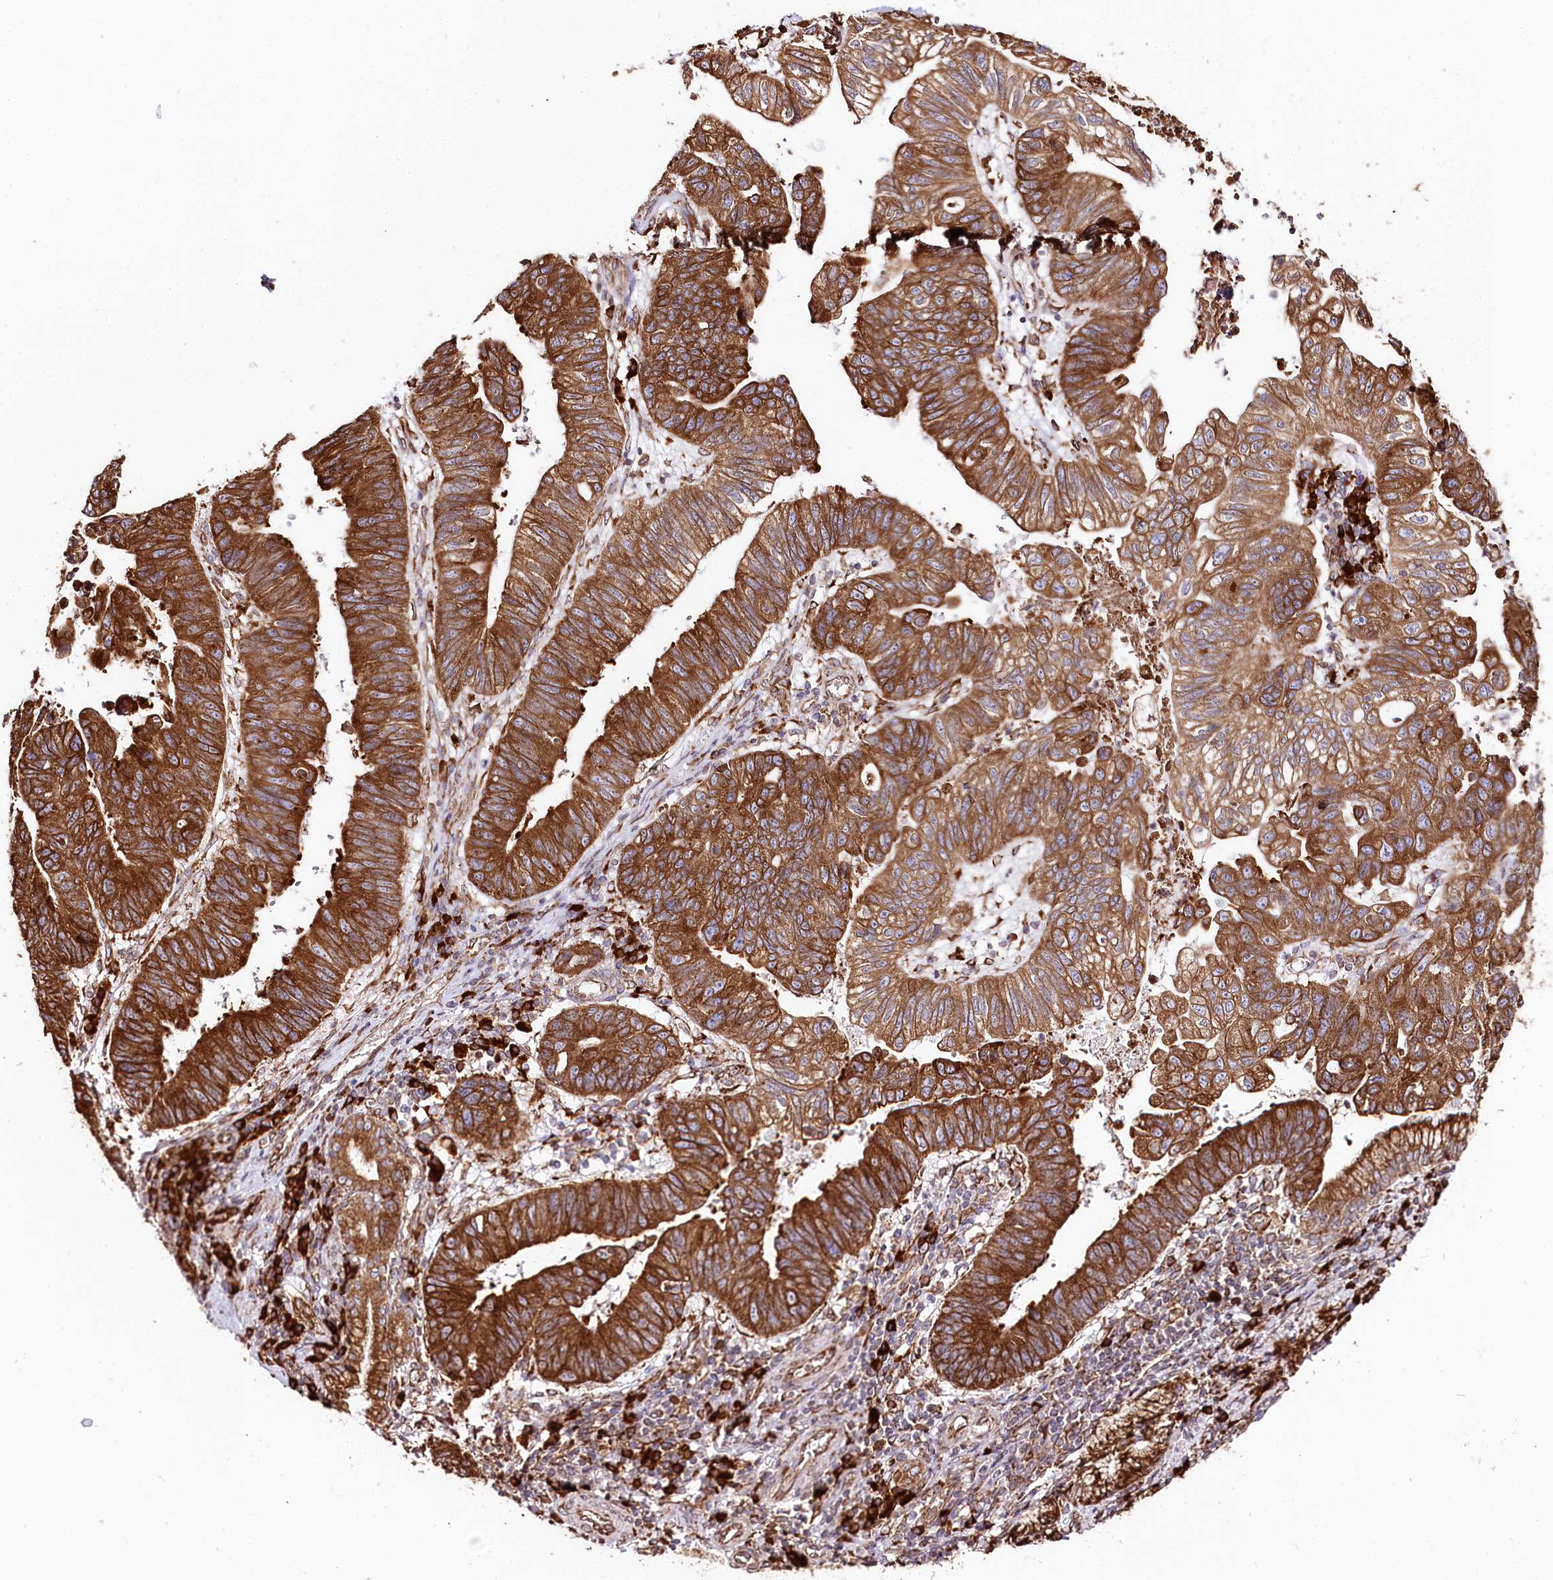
{"staining": {"intensity": "strong", "quantity": ">75%", "location": "cytoplasmic/membranous"}, "tissue": "stomach cancer", "cell_type": "Tumor cells", "image_type": "cancer", "snomed": [{"axis": "morphology", "description": "Adenocarcinoma, NOS"}, {"axis": "topography", "description": "Stomach"}], "caption": "Immunohistochemical staining of human stomach cancer (adenocarcinoma) demonstrates strong cytoplasmic/membranous protein positivity in approximately >75% of tumor cells.", "gene": "CNPY2", "patient": {"sex": "male", "age": 59}}